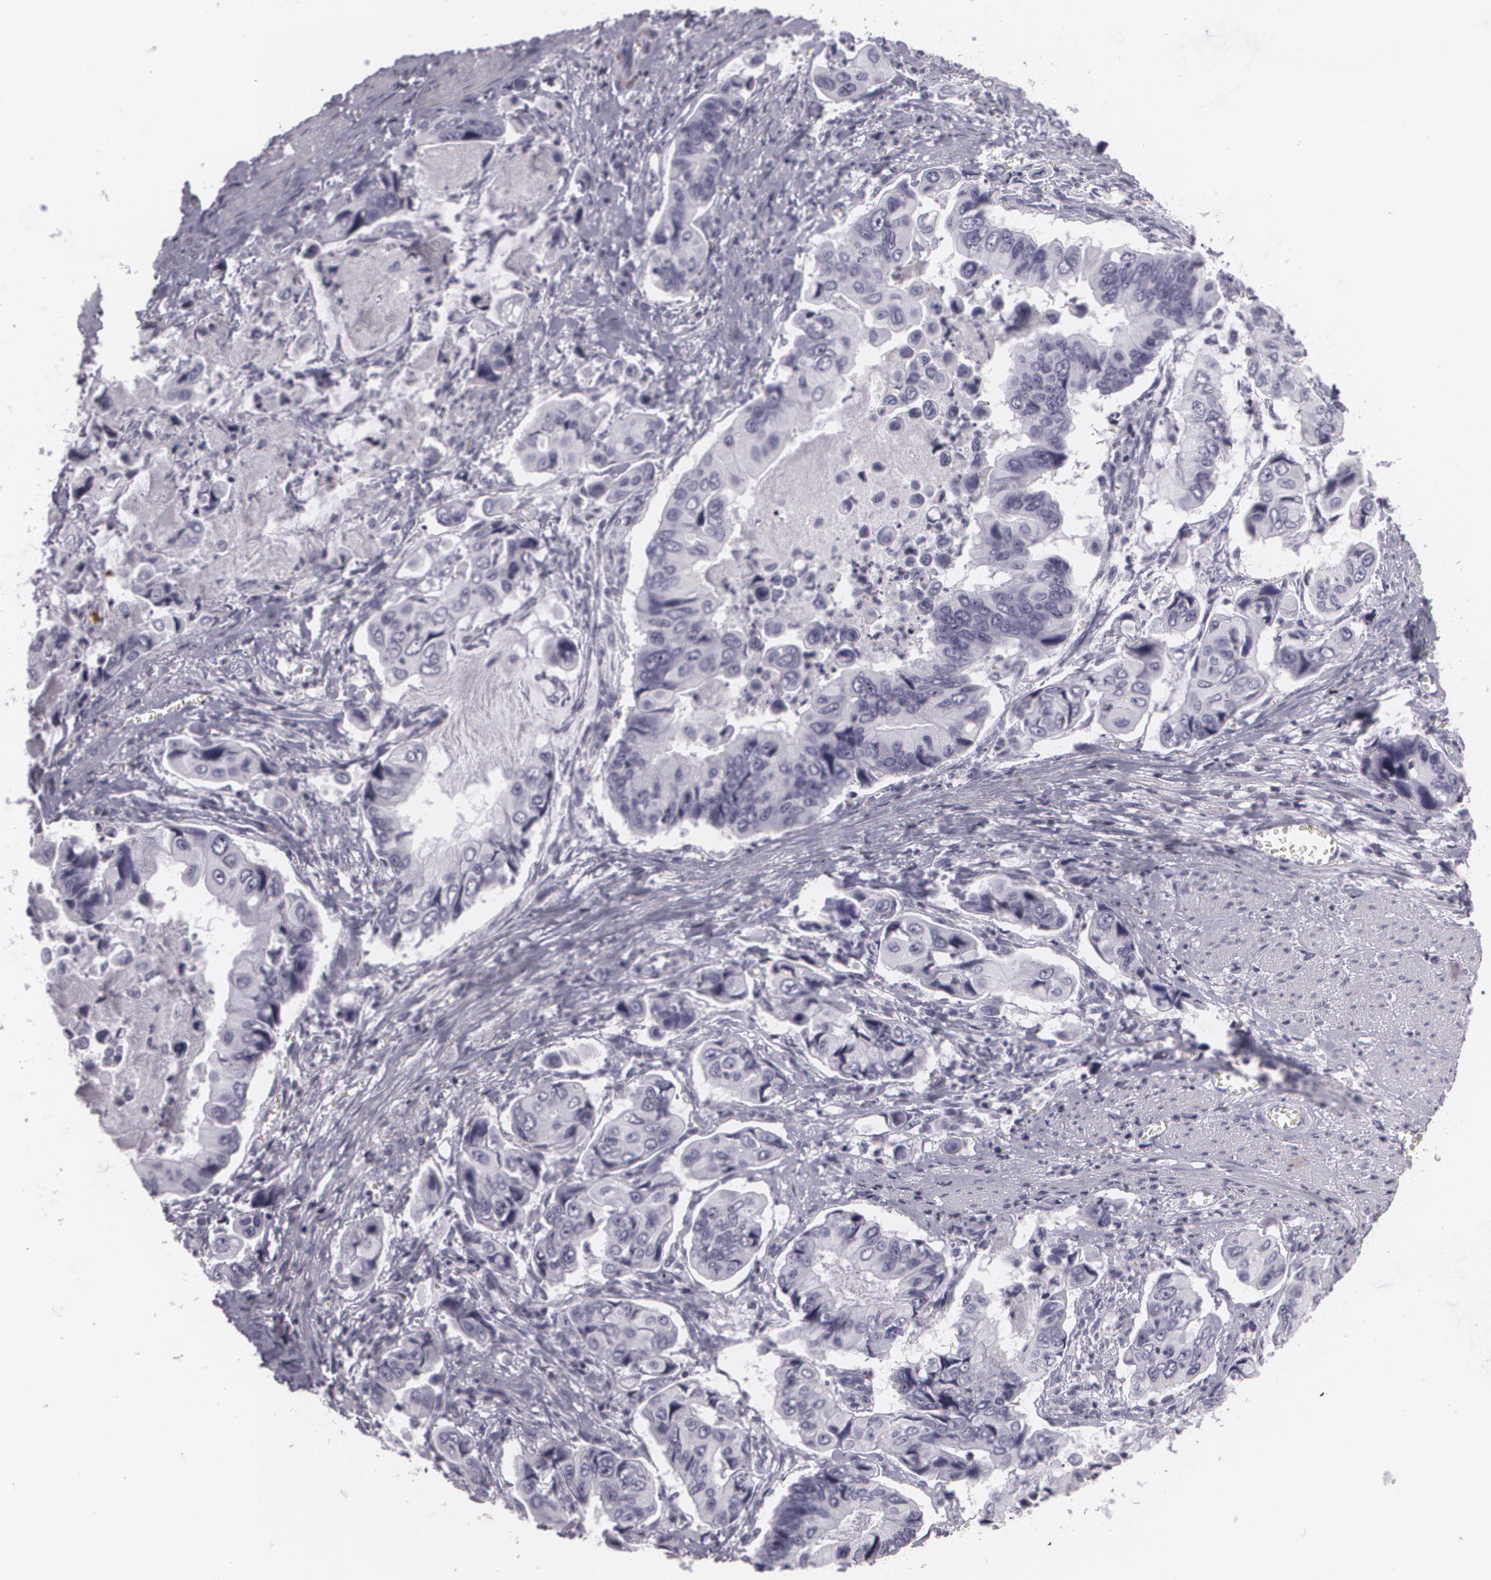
{"staining": {"intensity": "negative", "quantity": "none", "location": "none"}, "tissue": "stomach cancer", "cell_type": "Tumor cells", "image_type": "cancer", "snomed": [{"axis": "morphology", "description": "Adenocarcinoma, NOS"}, {"axis": "topography", "description": "Stomach, upper"}], "caption": "Immunohistochemistry (IHC) image of stomach cancer stained for a protein (brown), which displays no positivity in tumor cells.", "gene": "MAP2", "patient": {"sex": "male", "age": 80}}